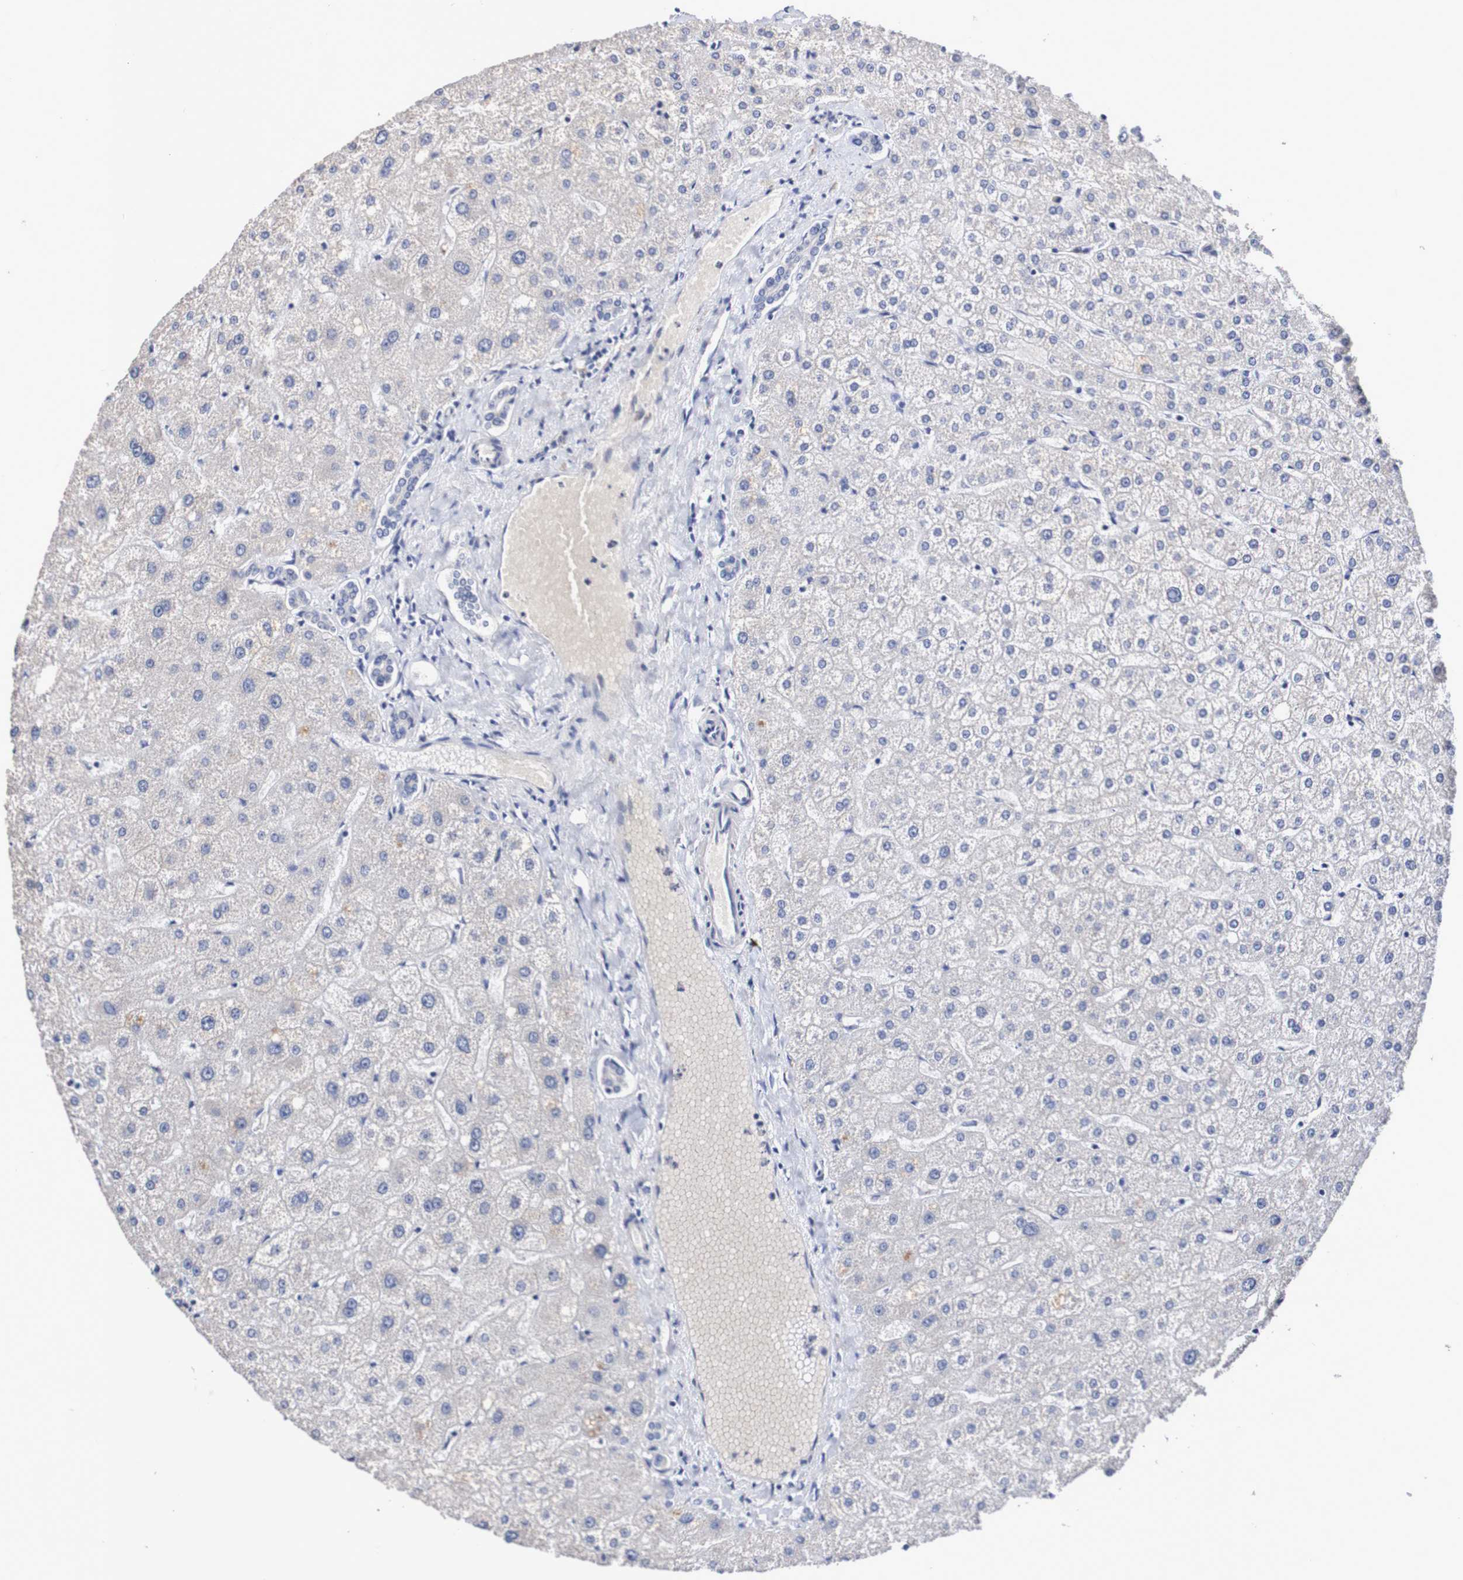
{"staining": {"intensity": "negative", "quantity": "none", "location": "none"}, "tissue": "liver", "cell_type": "Cholangiocytes", "image_type": "normal", "snomed": [{"axis": "morphology", "description": "Normal tissue, NOS"}, {"axis": "topography", "description": "Liver"}], "caption": "A high-resolution micrograph shows immunohistochemistry staining of benign liver, which exhibits no significant expression in cholangiocytes. The staining is performed using DAB brown chromogen with nuclei counter-stained in using hematoxylin.", "gene": "ACVR1C", "patient": {"sex": "male", "age": 73}}